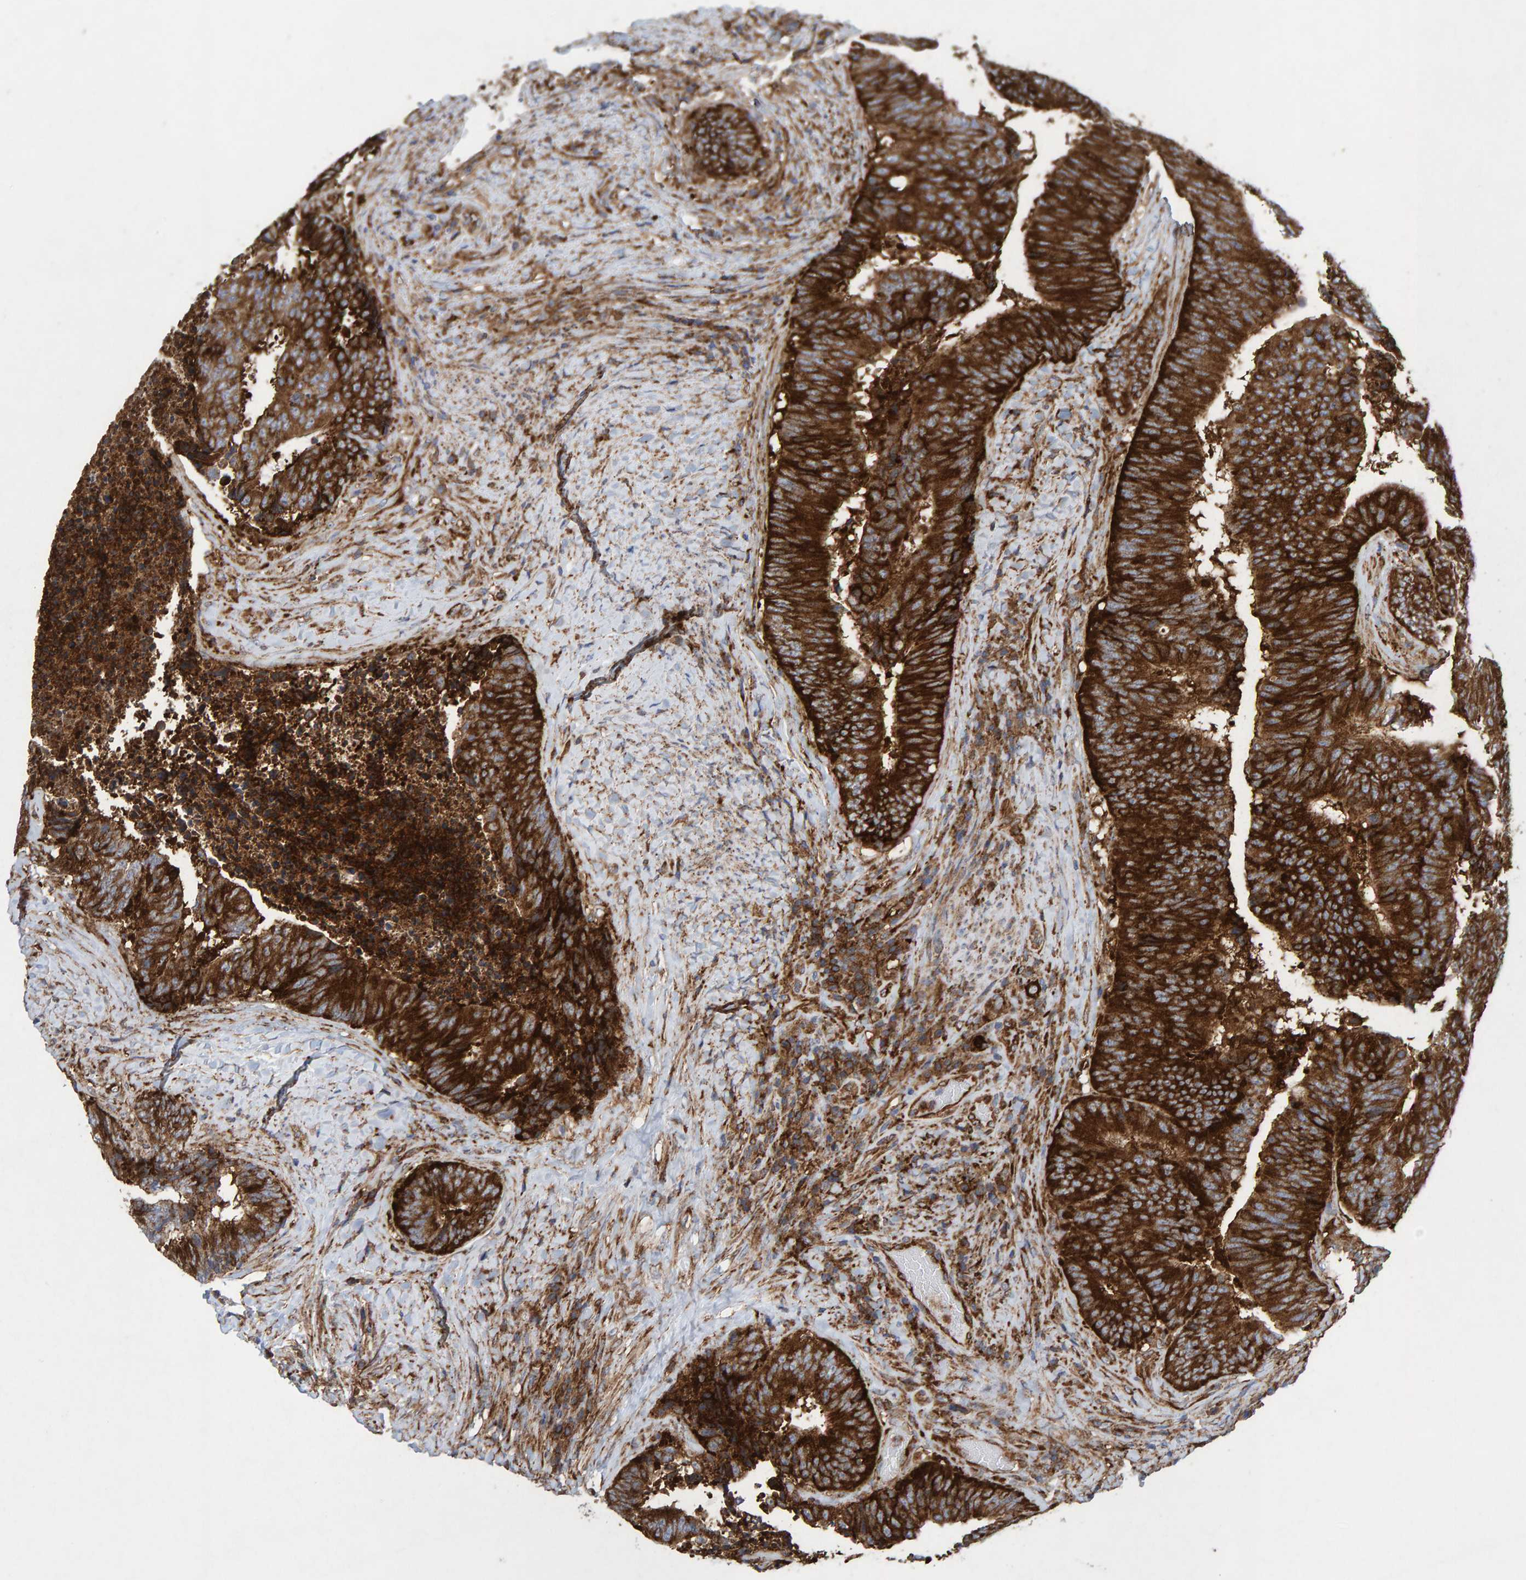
{"staining": {"intensity": "strong", "quantity": ">75%", "location": "cytoplasmic/membranous"}, "tissue": "colorectal cancer", "cell_type": "Tumor cells", "image_type": "cancer", "snomed": [{"axis": "morphology", "description": "Adenocarcinoma, NOS"}, {"axis": "topography", "description": "Rectum"}], "caption": "Immunohistochemical staining of human colorectal cancer exhibits strong cytoplasmic/membranous protein staining in approximately >75% of tumor cells.", "gene": "MVP", "patient": {"sex": "male", "age": 72}}